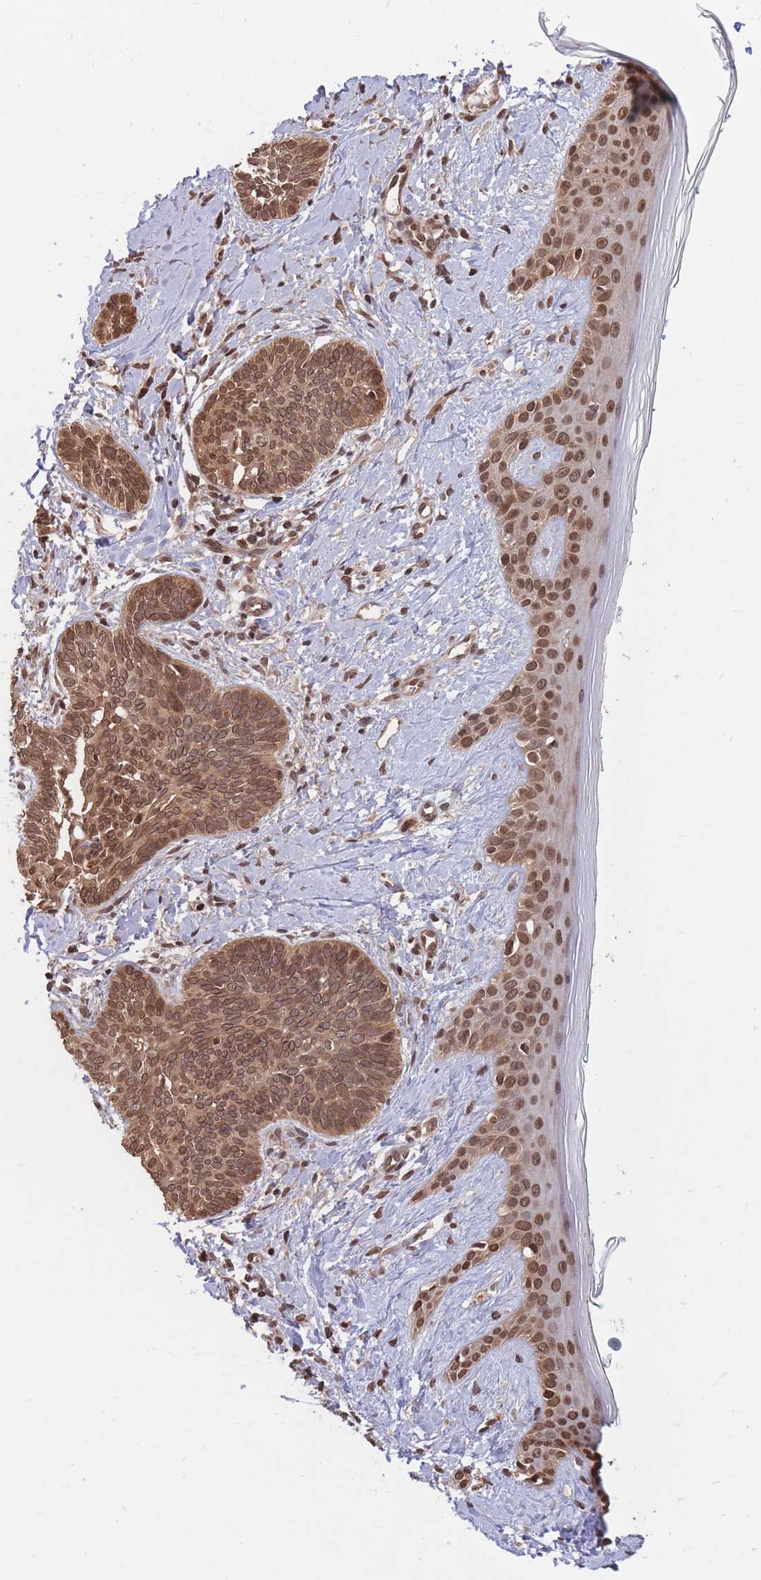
{"staining": {"intensity": "moderate", "quantity": ">75%", "location": "cytoplasmic/membranous,nuclear"}, "tissue": "skin cancer", "cell_type": "Tumor cells", "image_type": "cancer", "snomed": [{"axis": "morphology", "description": "Basal cell carcinoma"}, {"axis": "topography", "description": "Skin"}], "caption": "Protein staining exhibits moderate cytoplasmic/membranous and nuclear positivity in approximately >75% of tumor cells in skin cancer (basal cell carcinoma).", "gene": "SRA1", "patient": {"sex": "female", "age": 81}}